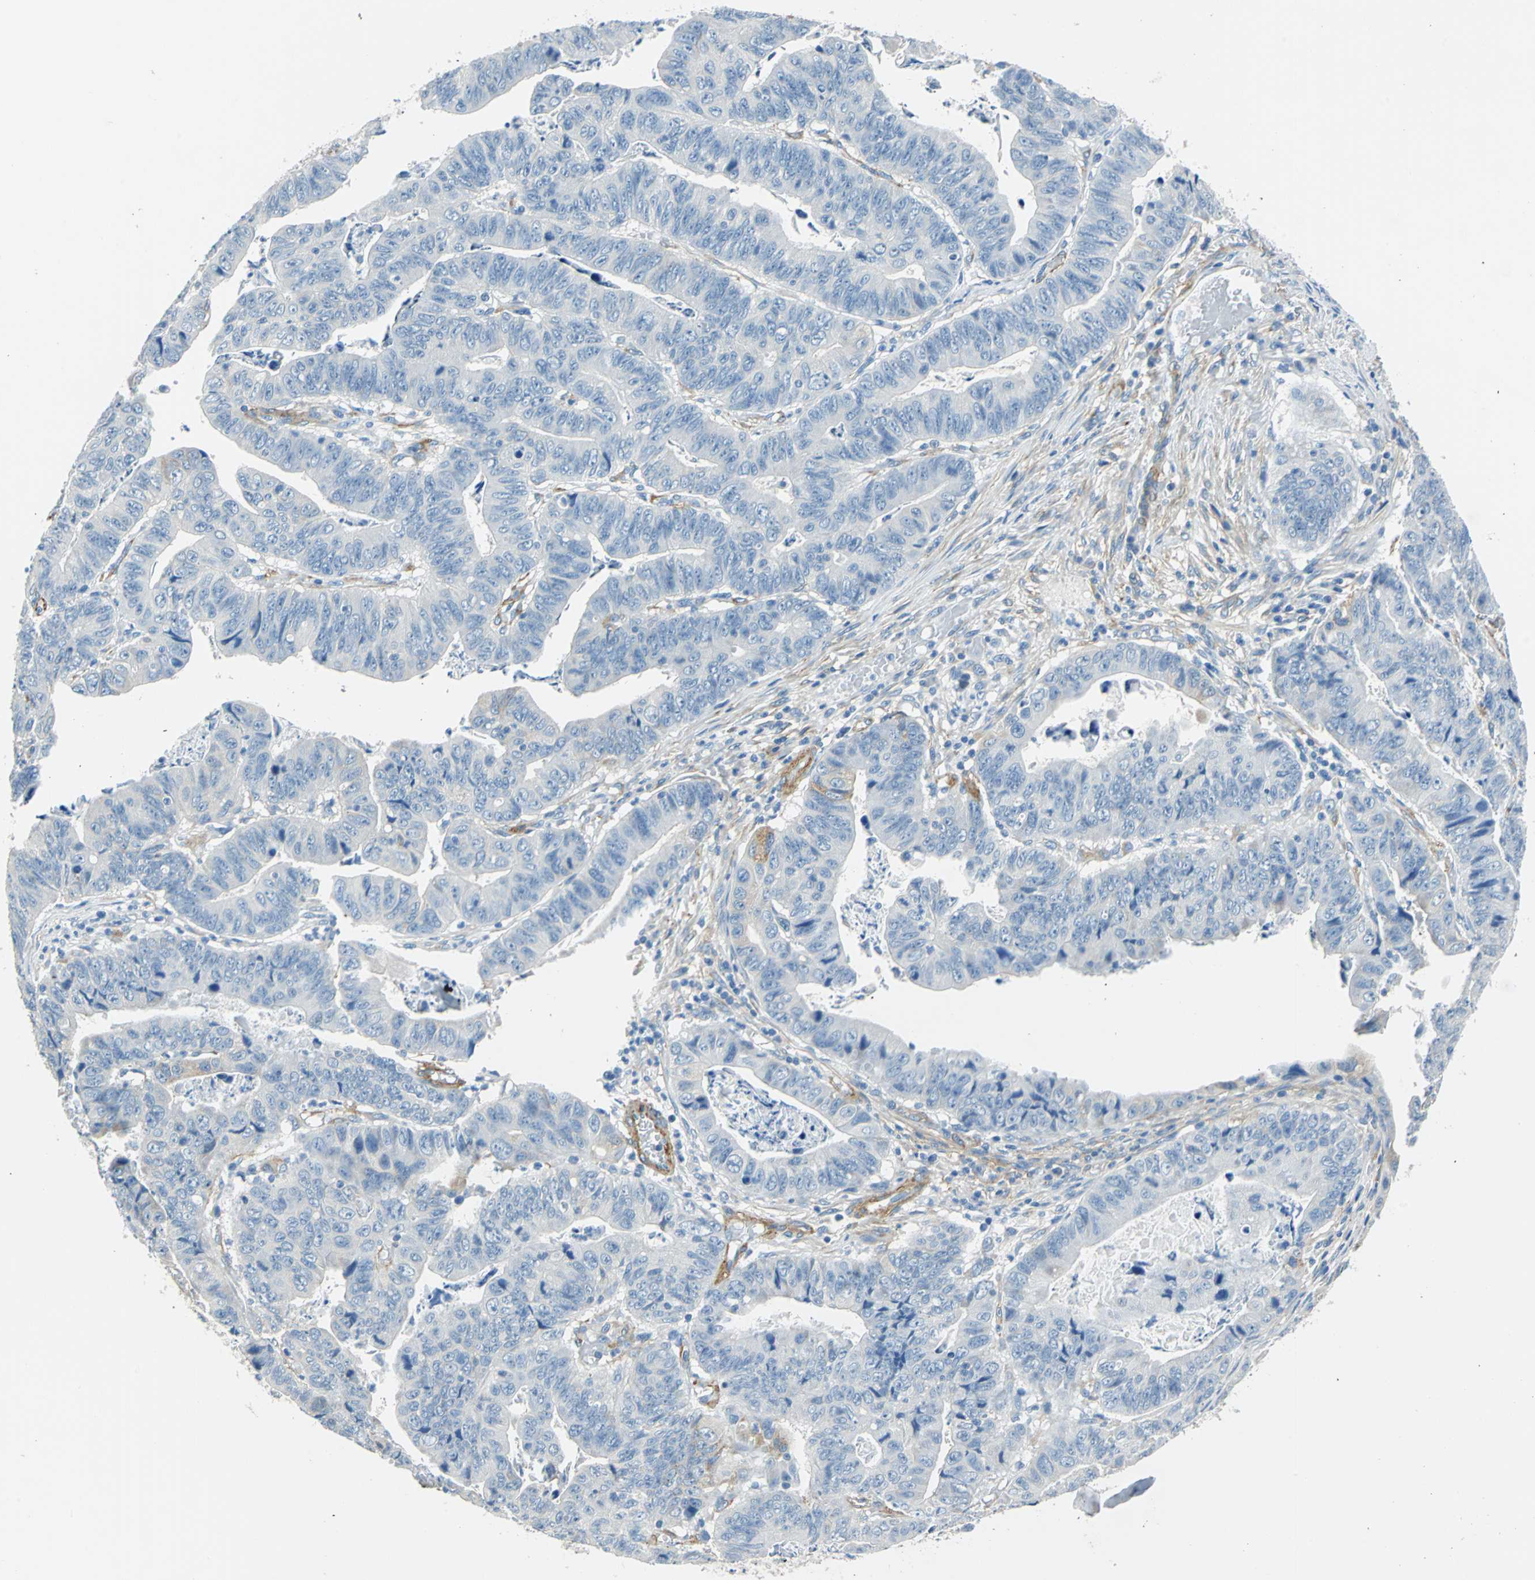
{"staining": {"intensity": "negative", "quantity": "none", "location": "none"}, "tissue": "stomach cancer", "cell_type": "Tumor cells", "image_type": "cancer", "snomed": [{"axis": "morphology", "description": "Adenocarcinoma, NOS"}, {"axis": "topography", "description": "Stomach, lower"}], "caption": "The micrograph demonstrates no significant positivity in tumor cells of adenocarcinoma (stomach).", "gene": "AKAP12", "patient": {"sex": "male", "age": 77}}